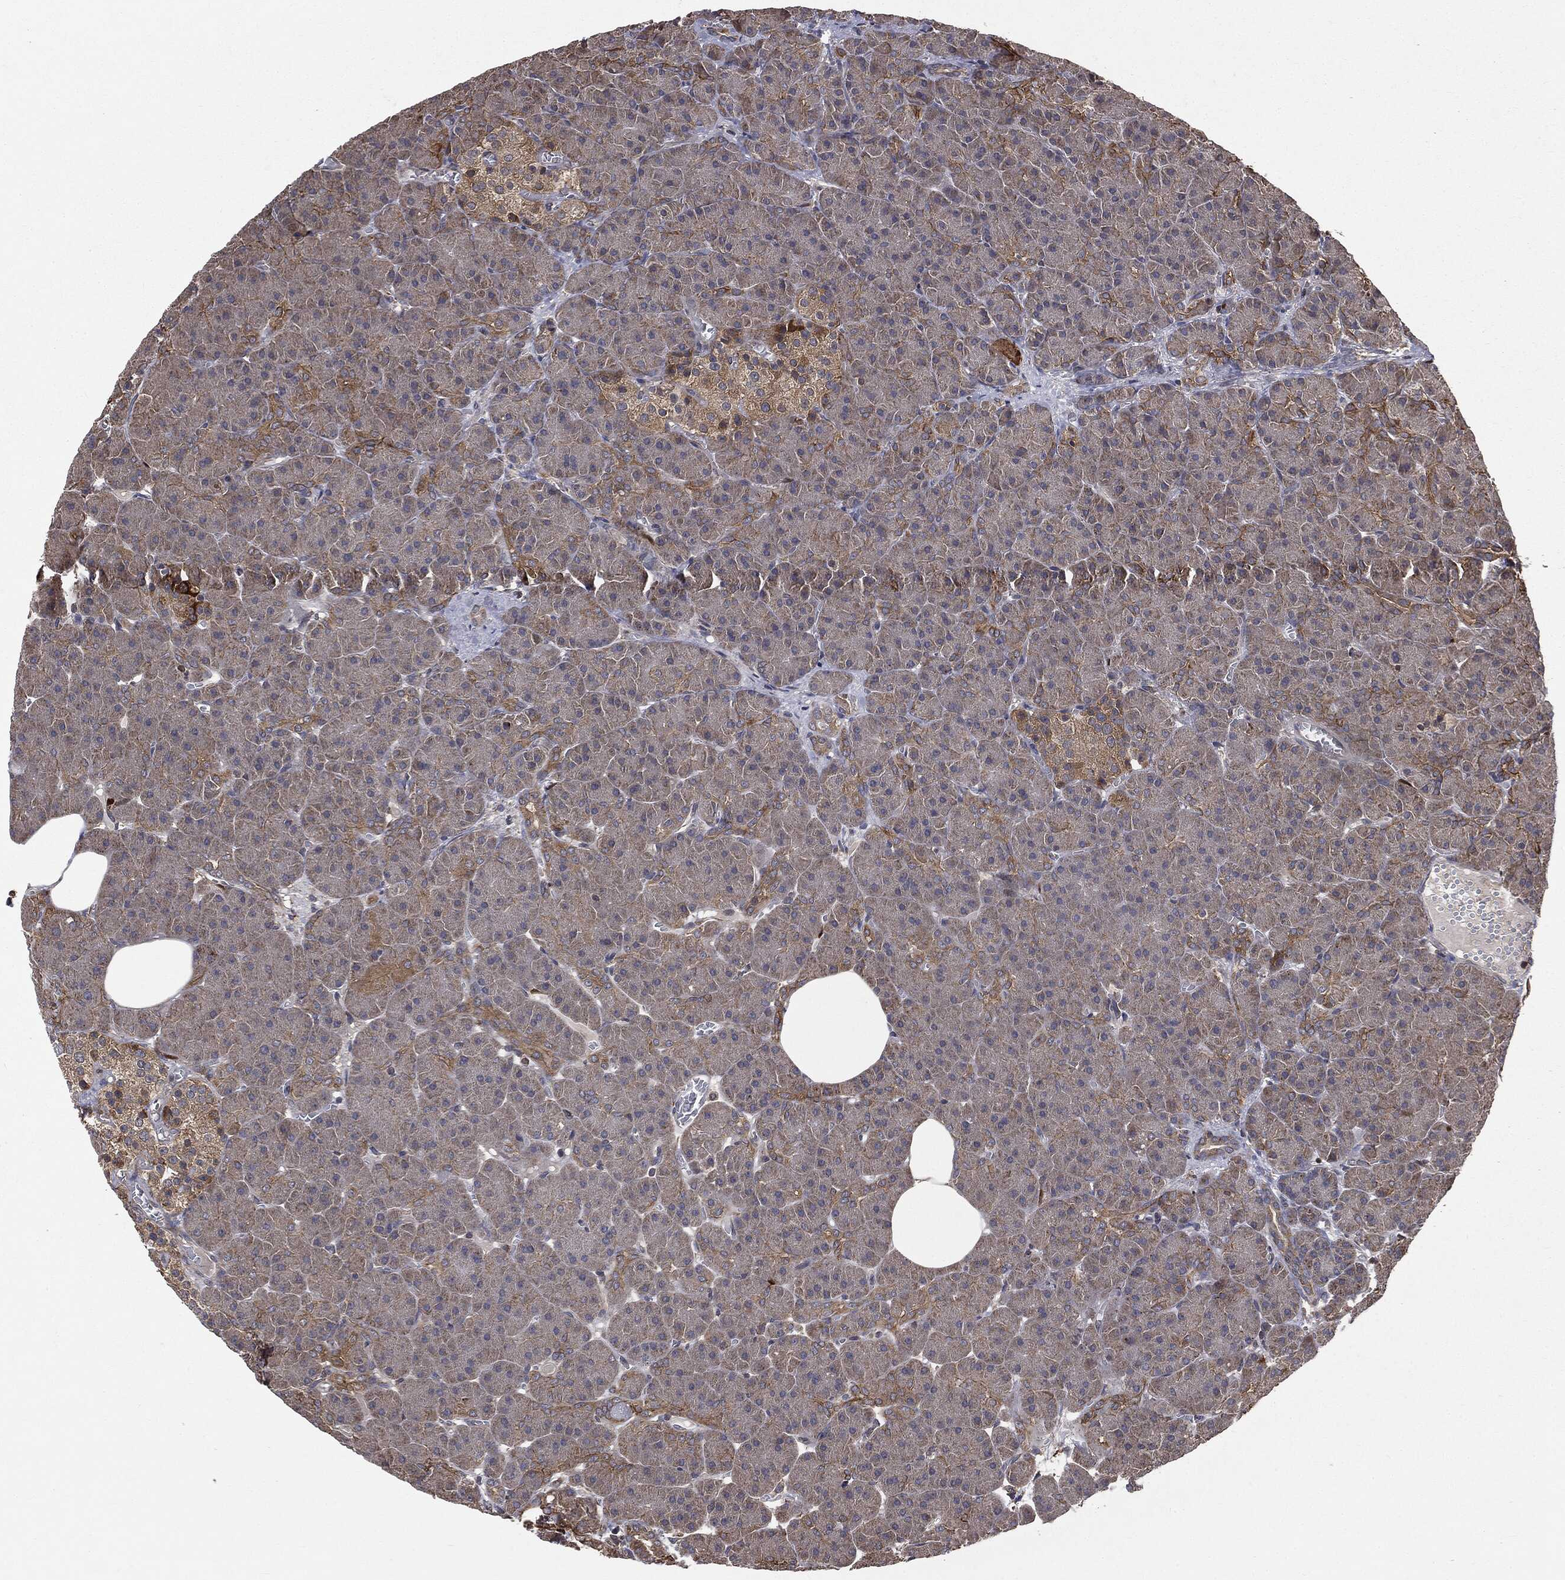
{"staining": {"intensity": "moderate", "quantity": "<25%", "location": "cytoplasmic/membranous"}, "tissue": "pancreas", "cell_type": "Exocrine glandular cells", "image_type": "normal", "snomed": [{"axis": "morphology", "description": "Normal tissue, NOS"}, {"axis": "topography", "description": "Pancreas"}], "caption": "Moderate cytoplasmic/membranous expression is seen in approximately <25% of exocrine glandular cells in benign pancreas.", "gene": "PLOD3", "patient": {"sex": "male", "age": 61}}